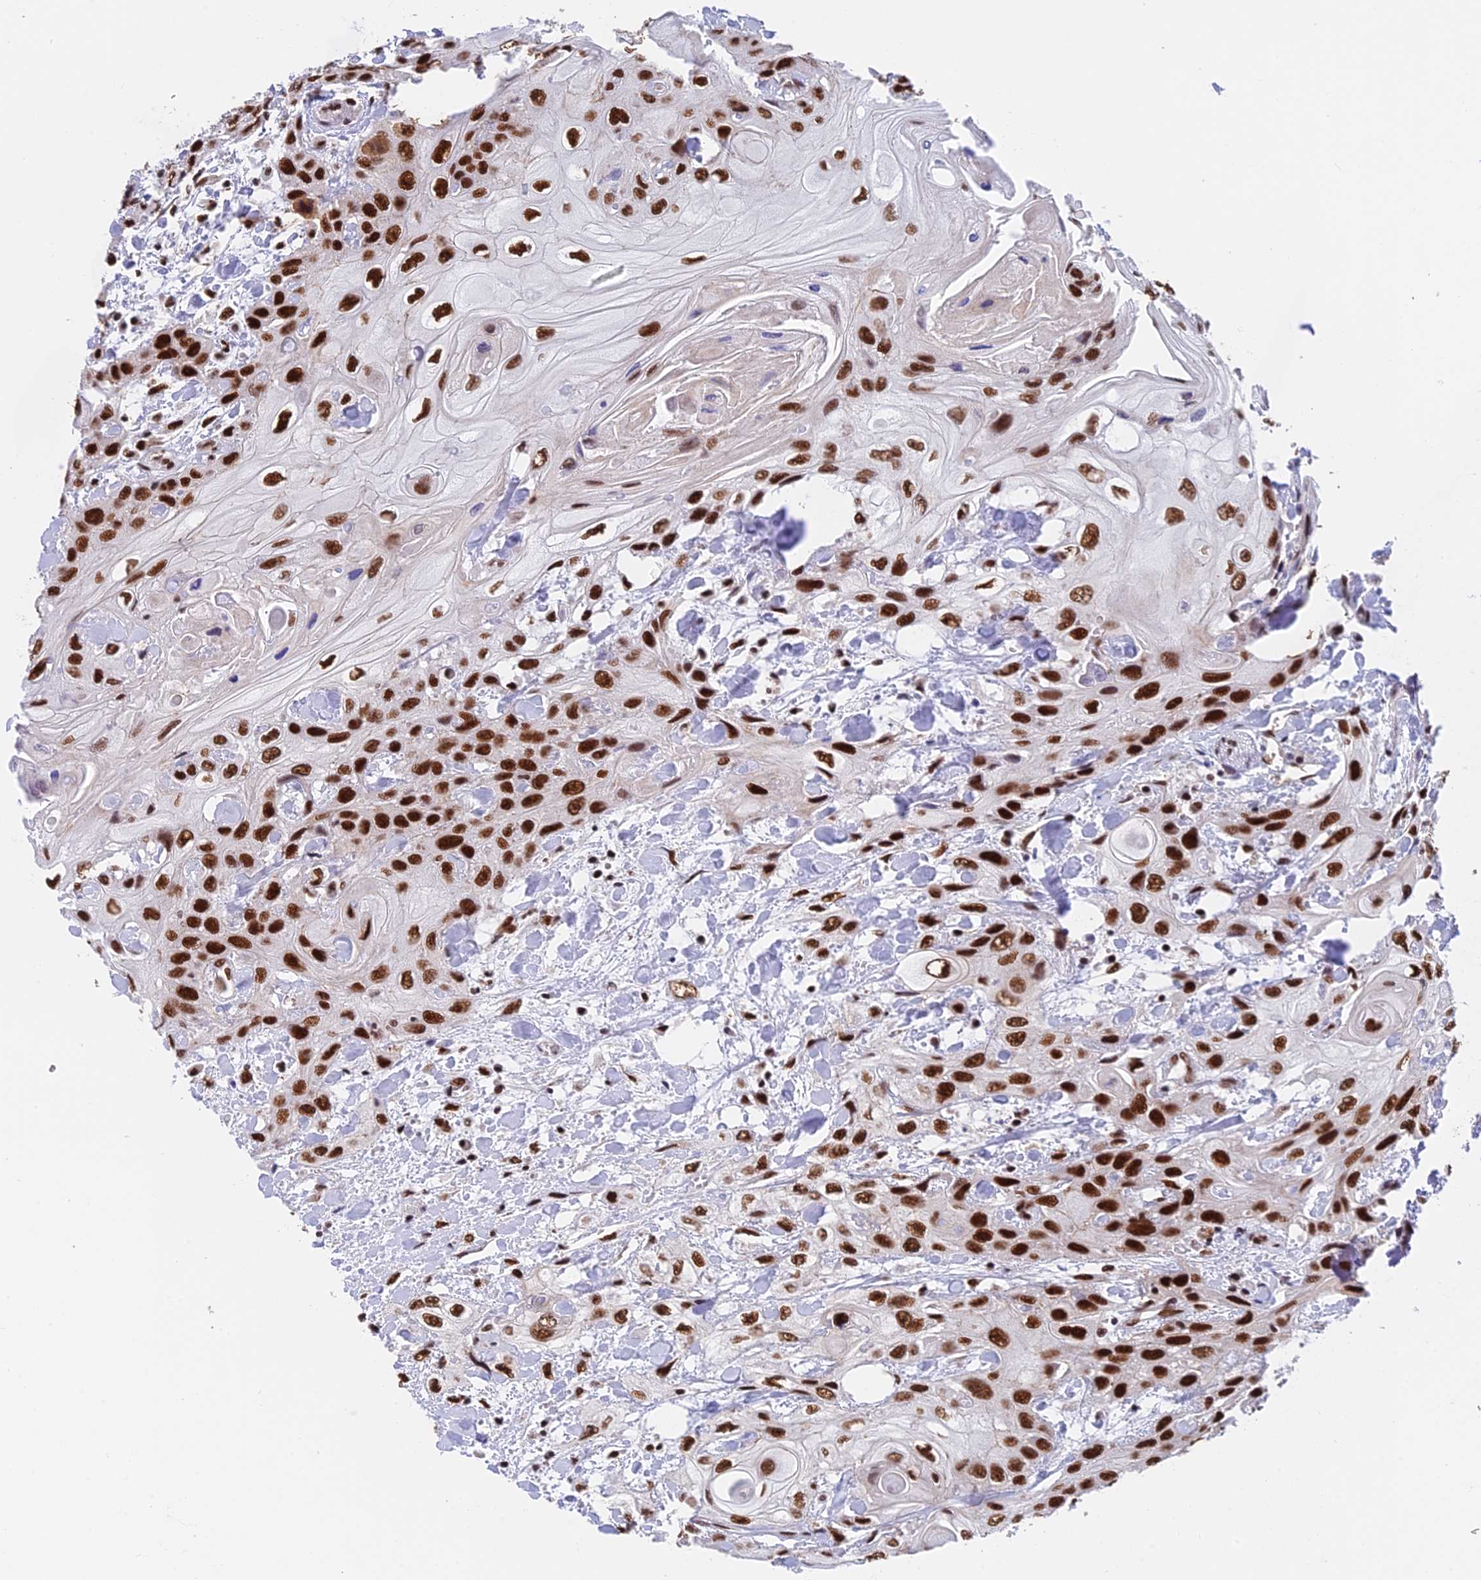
{"staining": {"intensity": "strong", "quantity": ">75%", "location": "nuclear"}, "tissue": "head and neck cancer", "cell_type": "Tumor cells", "image_type": "cancer", "snomed": [{"axis": "morphology", "description": "Squamous cell carcinoma, NOS"}, {"axis": "topography", "description": "Head-Neck"}], "caption": "DAB immunohistochemical staining of human head and neck cancer (squamous cell carcinoma) displays strong nuclear protein staining in approximately >75% of tumor cells.", "gene": "EEF1AKMT3", "patient": {"sex": "female", "age": 43}}